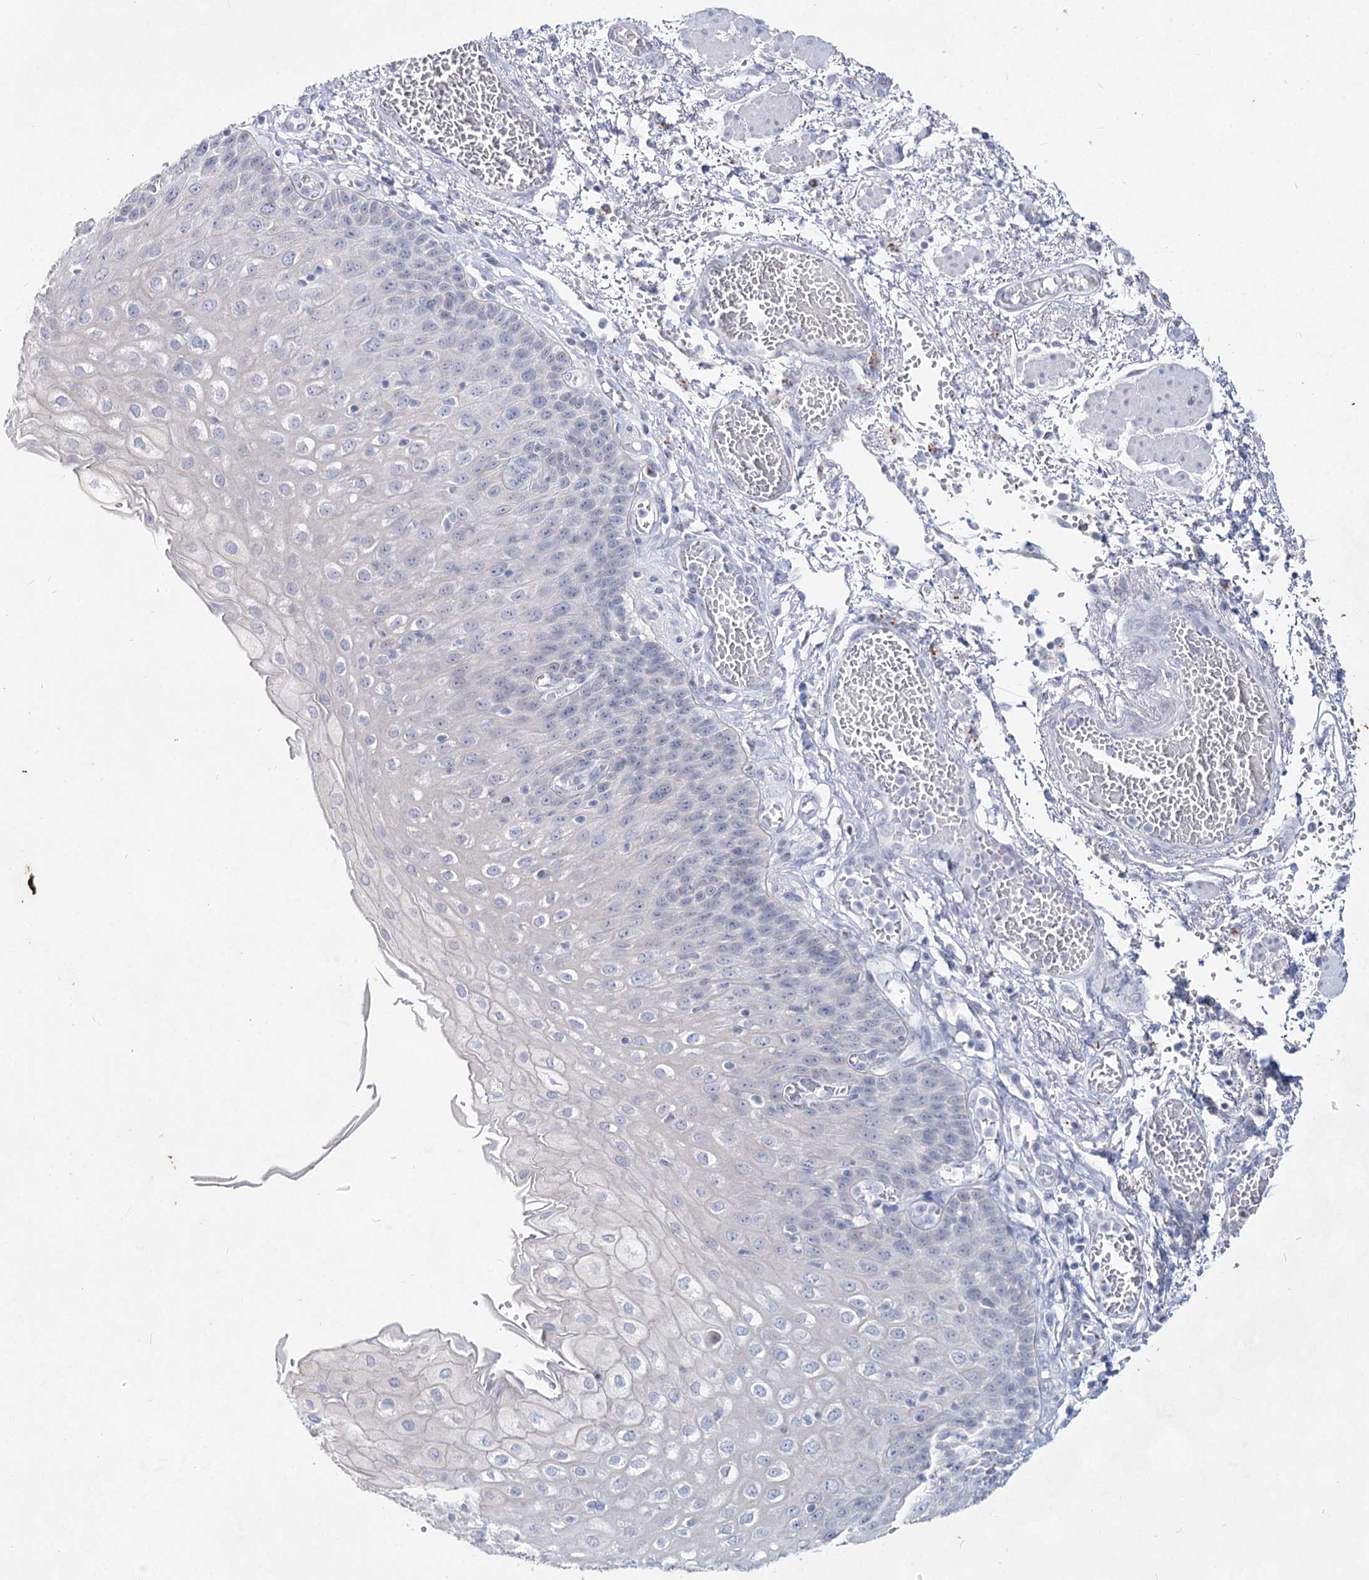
{"staining": {"intensity": "negative", "quantity": "none", "location": "none"}, "tissue": "esophagus", "cell_type": "Squamous epithelial cells", "image_type": "normal", "snomed": [{"axis": "morphology", "description": "Normal tissue, NOS"}, {"axis": "topography", "description": "Esophagus"}], "caption": "The micrograph exhibits no significant staining in squamous epithelial cells of esophagus.", "gene": "CCDC73", "patient": {"sex": "male", "age": 81}}